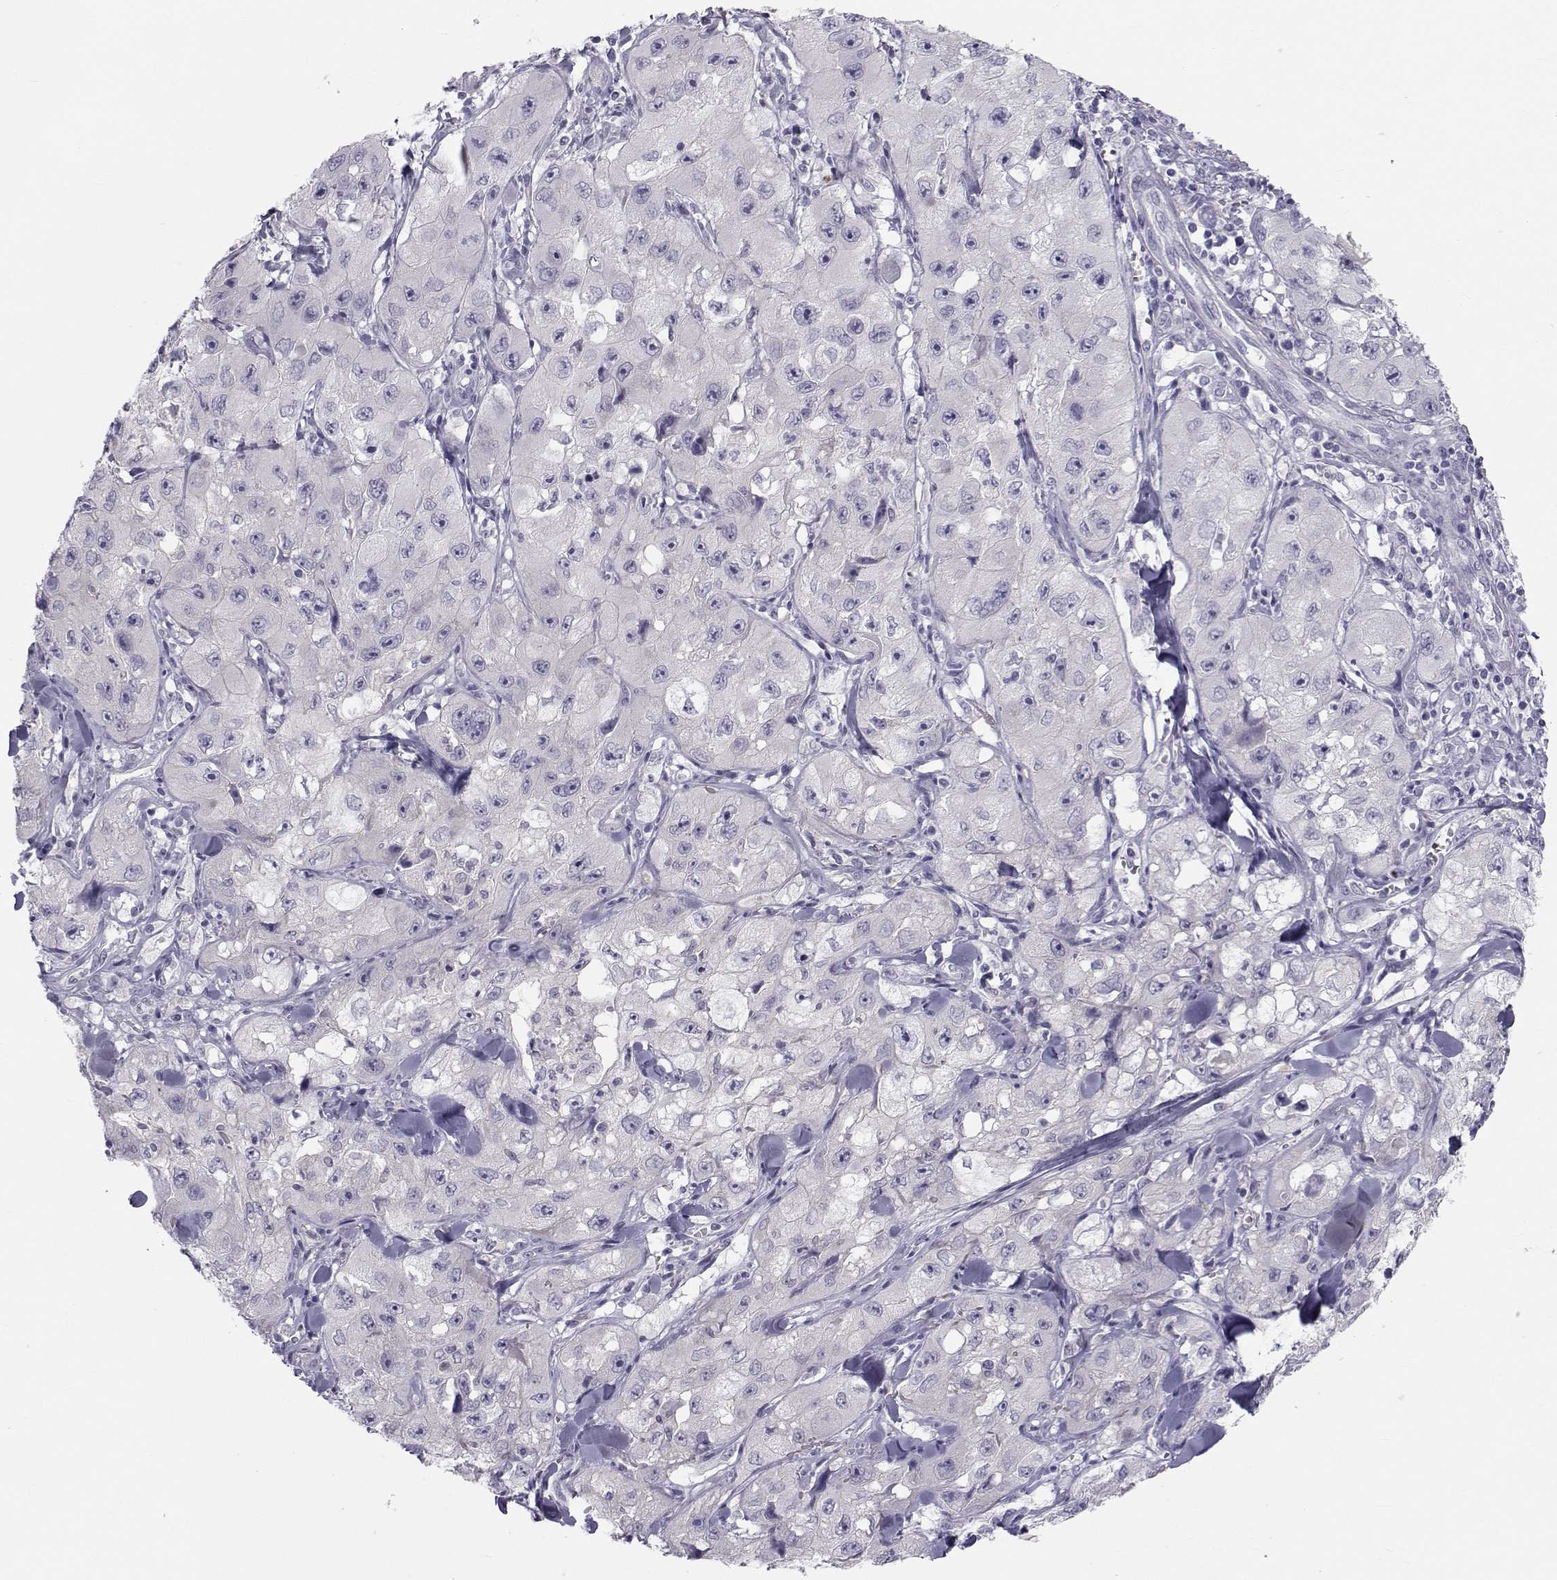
{"staining": {"intensity": "negative", "quantity": "none", "location": "none"}, "tissue": "skin cancer", "cell_type": "Tumor cells", "image_type": "cancer", "snomed": [{"axis": "morphology", "description": "Squamous cell carcinoma, NOS"}, {"axis": "topography", "description": "Skin"}, {"axis": "topography", "description": "Subcutis"}], "caption": "High magnification brightfield microscopy of skin cancer (squamous cell carcinoma) stained with DAB (3,3'-diaminobenzidine) (brown) and counterstained with hematoxylin (blue): tumor cells show no significant staining.", "gene": "GARIN3", "patient": {"sex": "male", "age": 73}}